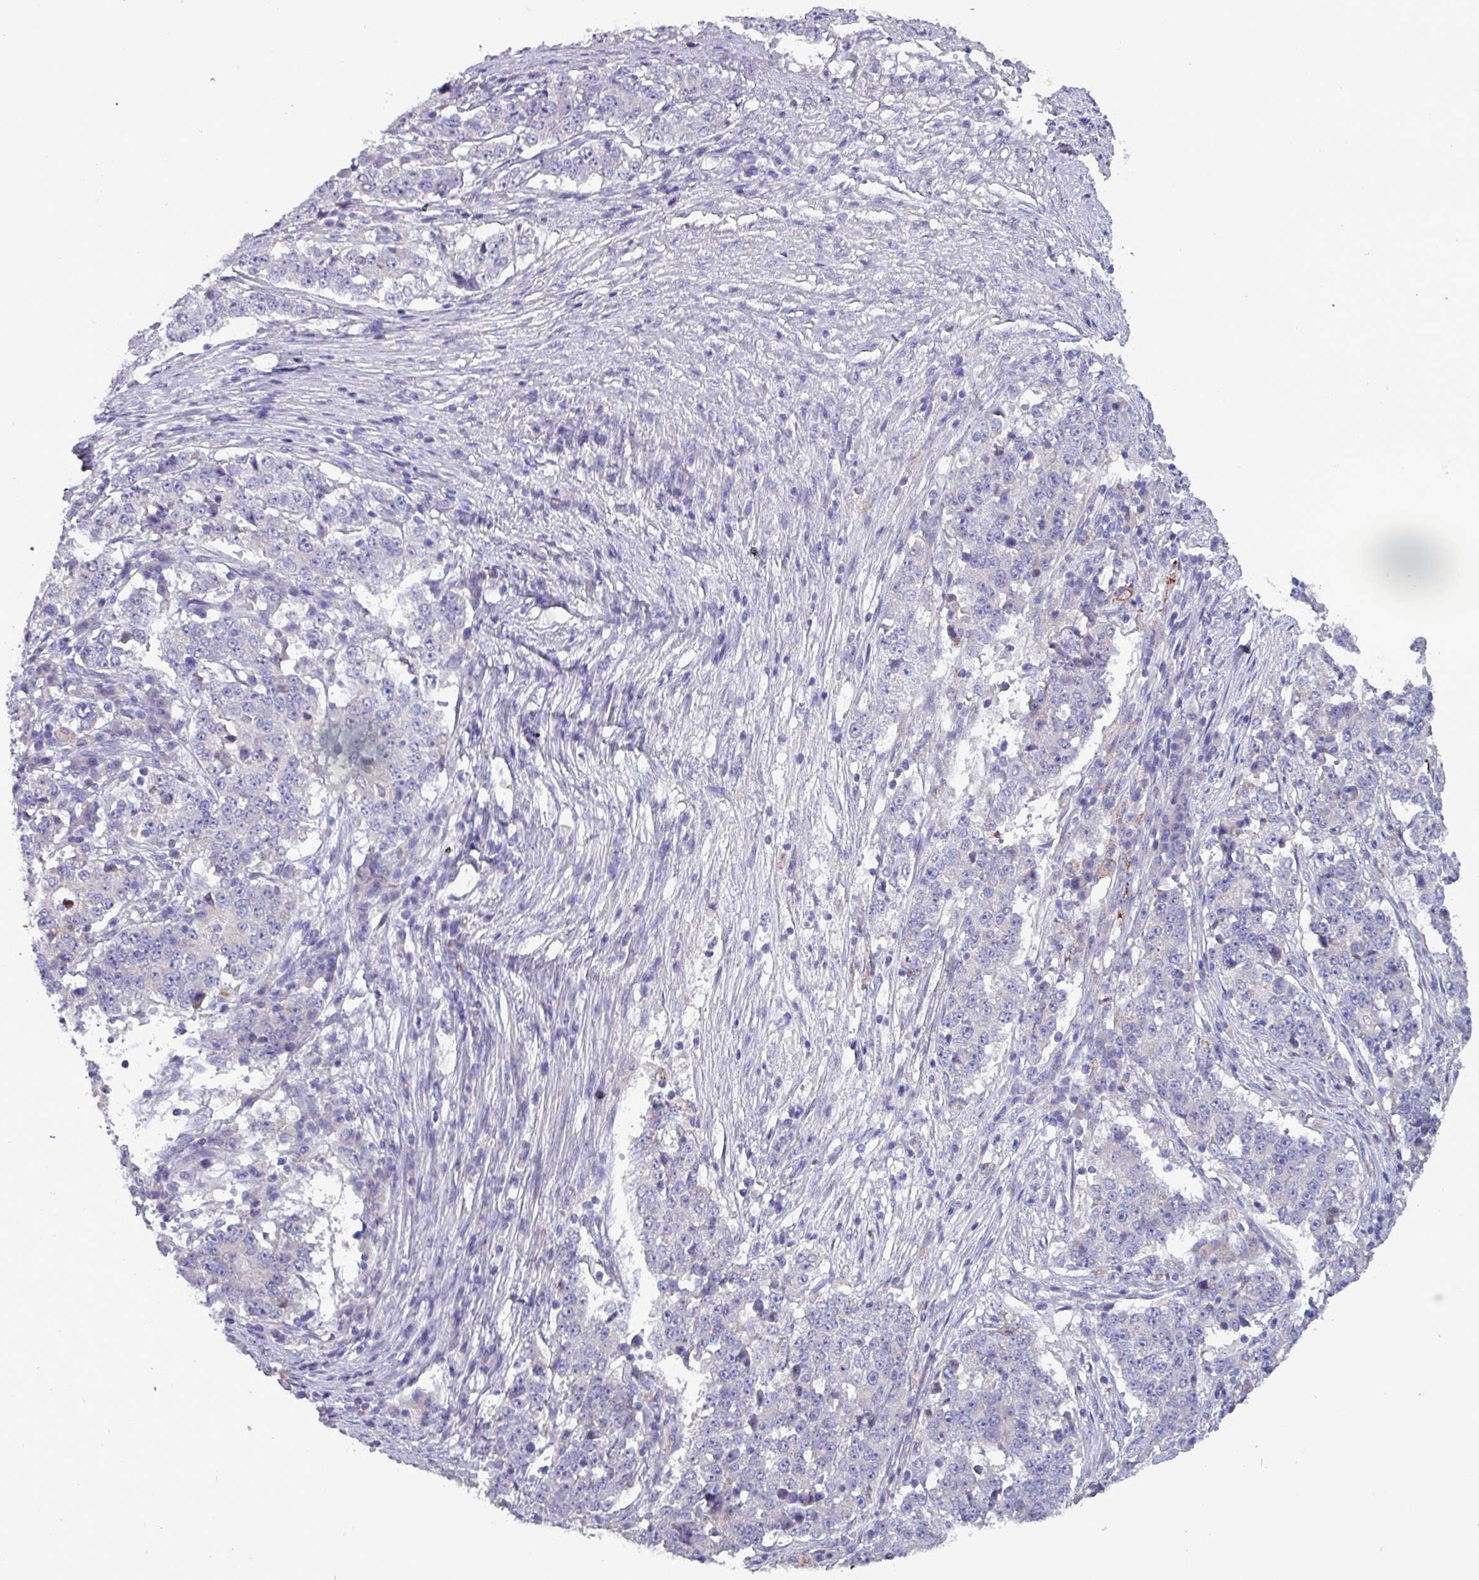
{"staining": {"intensity": "weak", "quantity": "<25%", "location": "cytoplasmic/membranous"}, "tissue": "stomach cancer", "cell_type": "Tumor cells", "image_type": "cancer", "snomed": [{"axis": "morphology", "description": "Adenocarcinoma, NOS"}, {"axis": "topography", "description": "Stomach"}], "caption": "Histopathology image shows no protein staining in tumor cells of stomach cancer tissue.", "gene": "HSD3B7", "patient": {"sex": "male", "age": 59}}